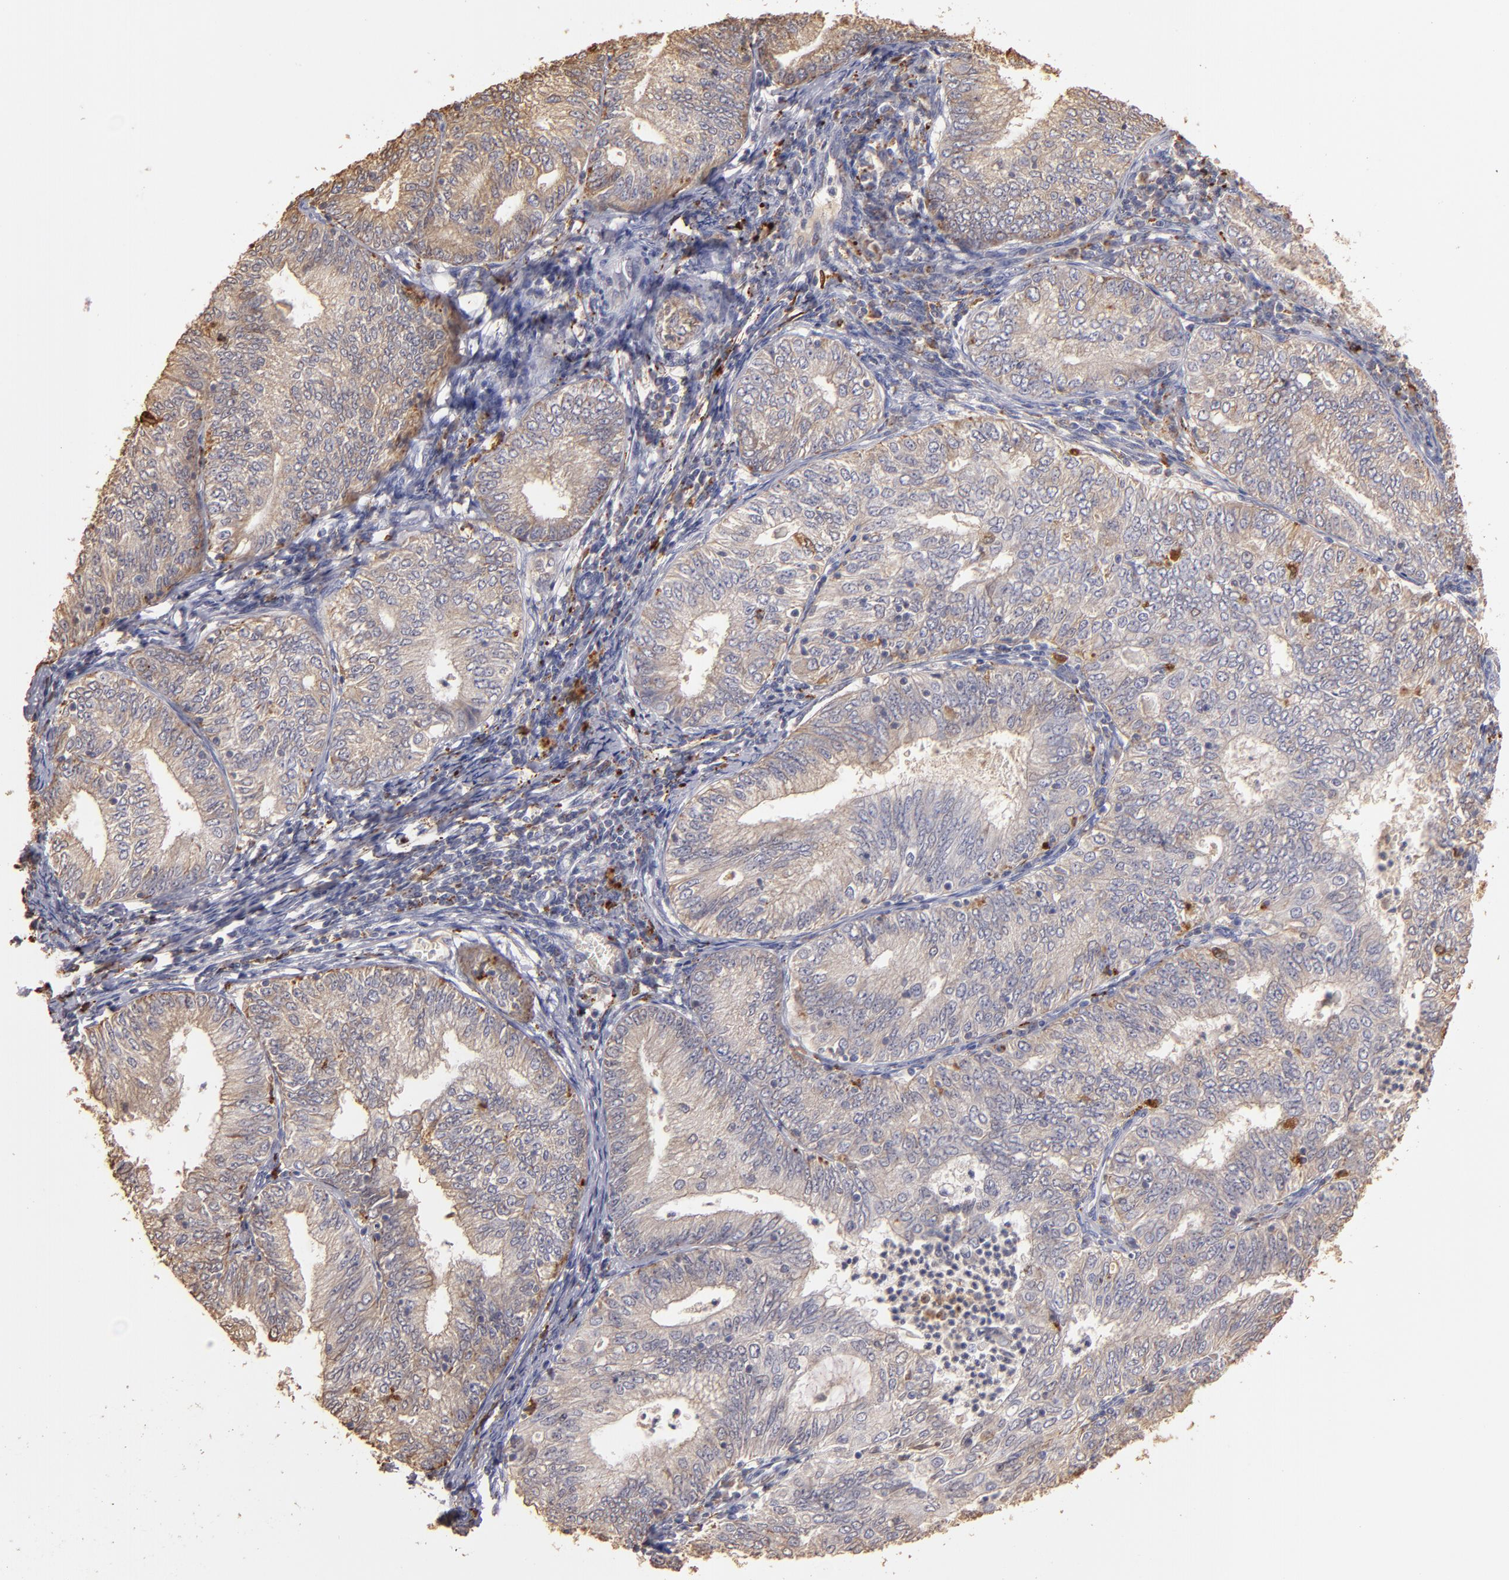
{"staining": {"intensity": "moderate", "quantity": ">75%", "location": "cytoplasmic/membranous"}, "tissue": "endometrial cancer", "cell_type": "Tumor cells", "image_type": "cancer", "snomed": [{"axis": "morphology", "description": "Adenocarcinoma, NOS"}, {"axis": "topography", "description": "Endometrium"}], "caption": "DAB immunohistochemical staining of adenocarcinoma (endometrial) displays moderate cytoplasmic/membranous protein expression in about >75% of tumor cells. Immunohistochemistry (ihc) stains the protein in brown and the nuclei are stained blue.", "gene": "TRAF1", "patient": {"sex": "female", "age": 69}}